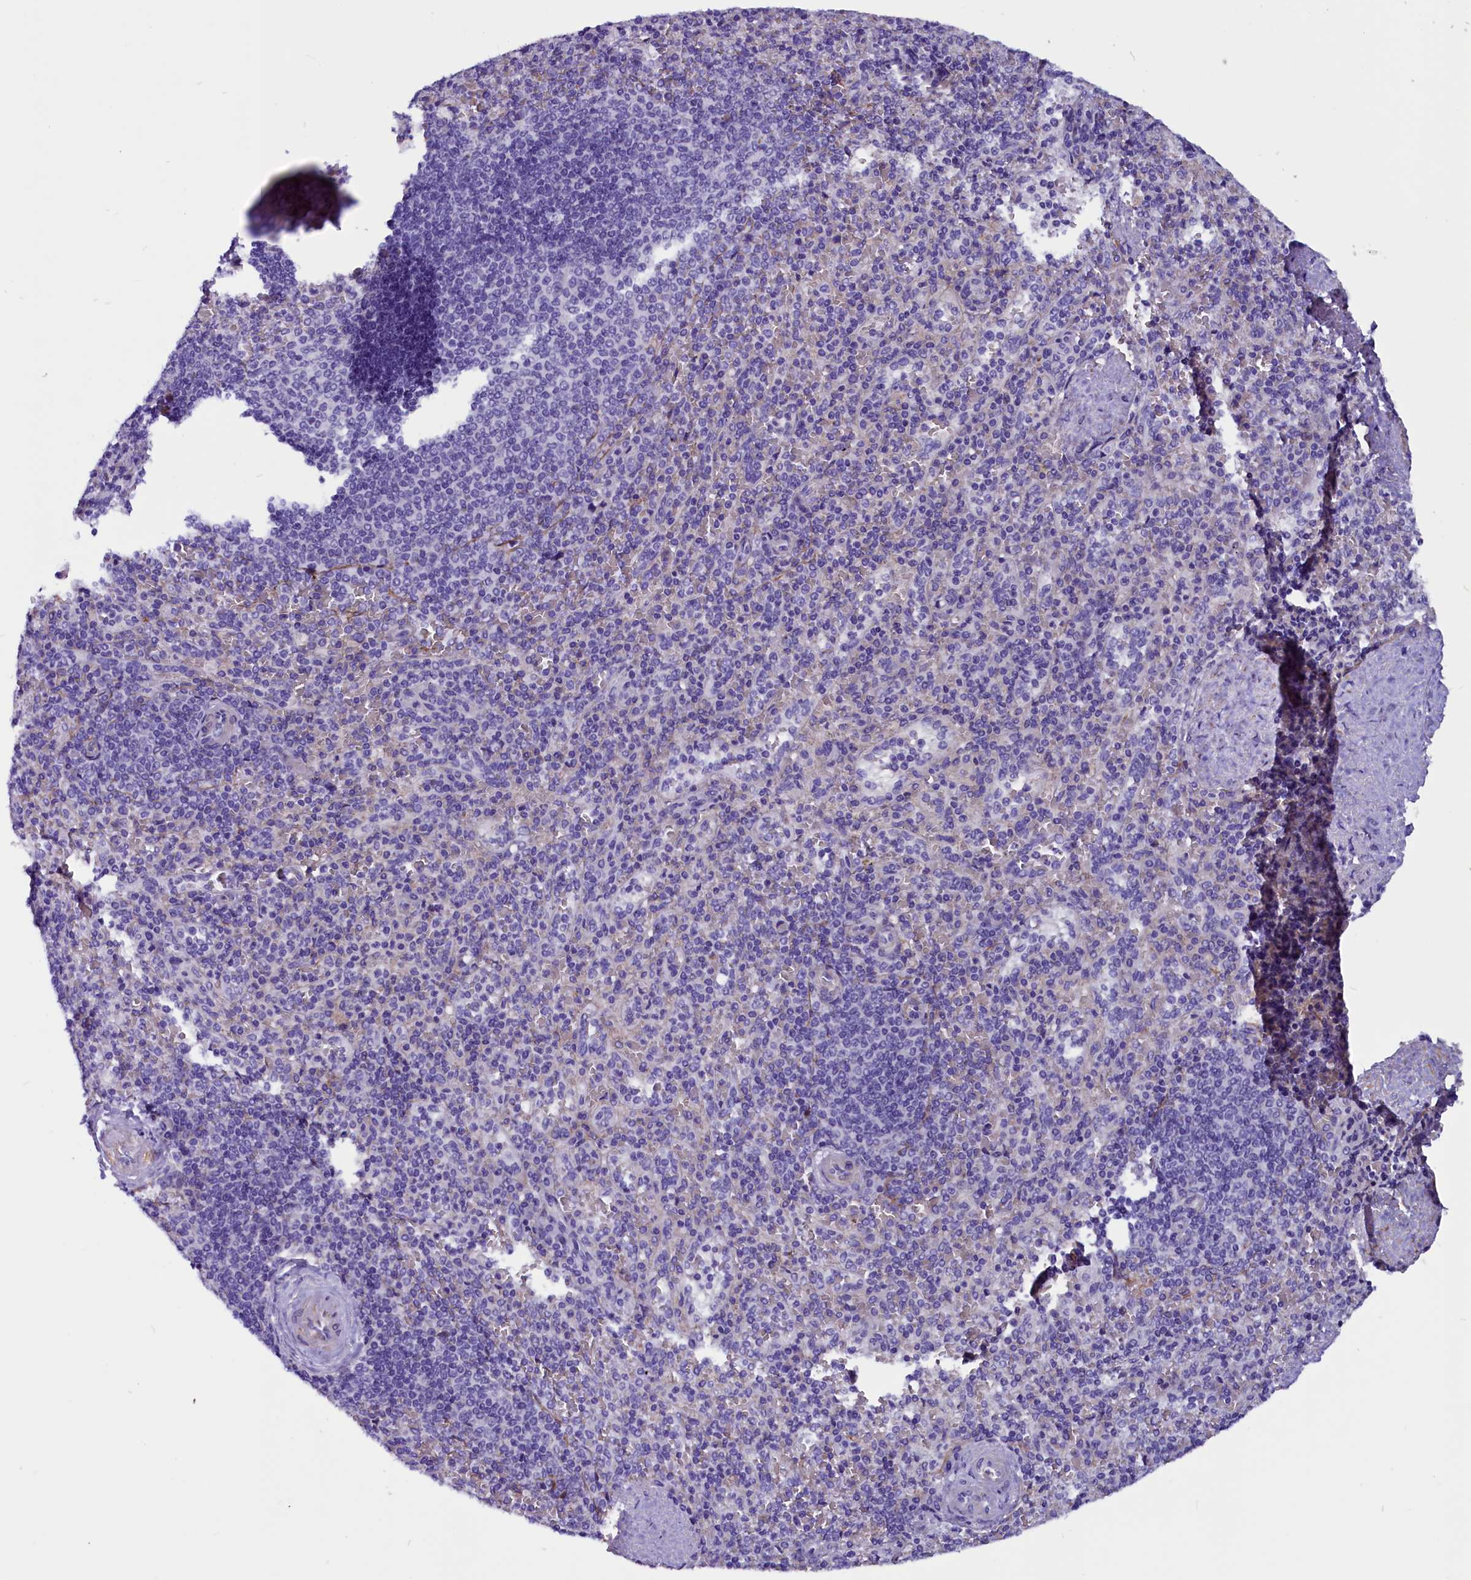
{"staining": {"intensity": "negative", "quantity": "none", "location": "none"}, "tissue": "spleen", "cell_type": "Cells in red pulp", "image_type": "normal", "snomed": [{"axis": "morphology", "description": "Normal tissue, NOS"}, {"axis": "topography", "description": "Spleen"}], "caption": "A high-resolution image shows immunohistochemistry staining of unremarkable spleen, which displays no significant positivity in cells in red pulp.", "gene": "ZNF749", "patient": {"sex": "male", "age": 82}}